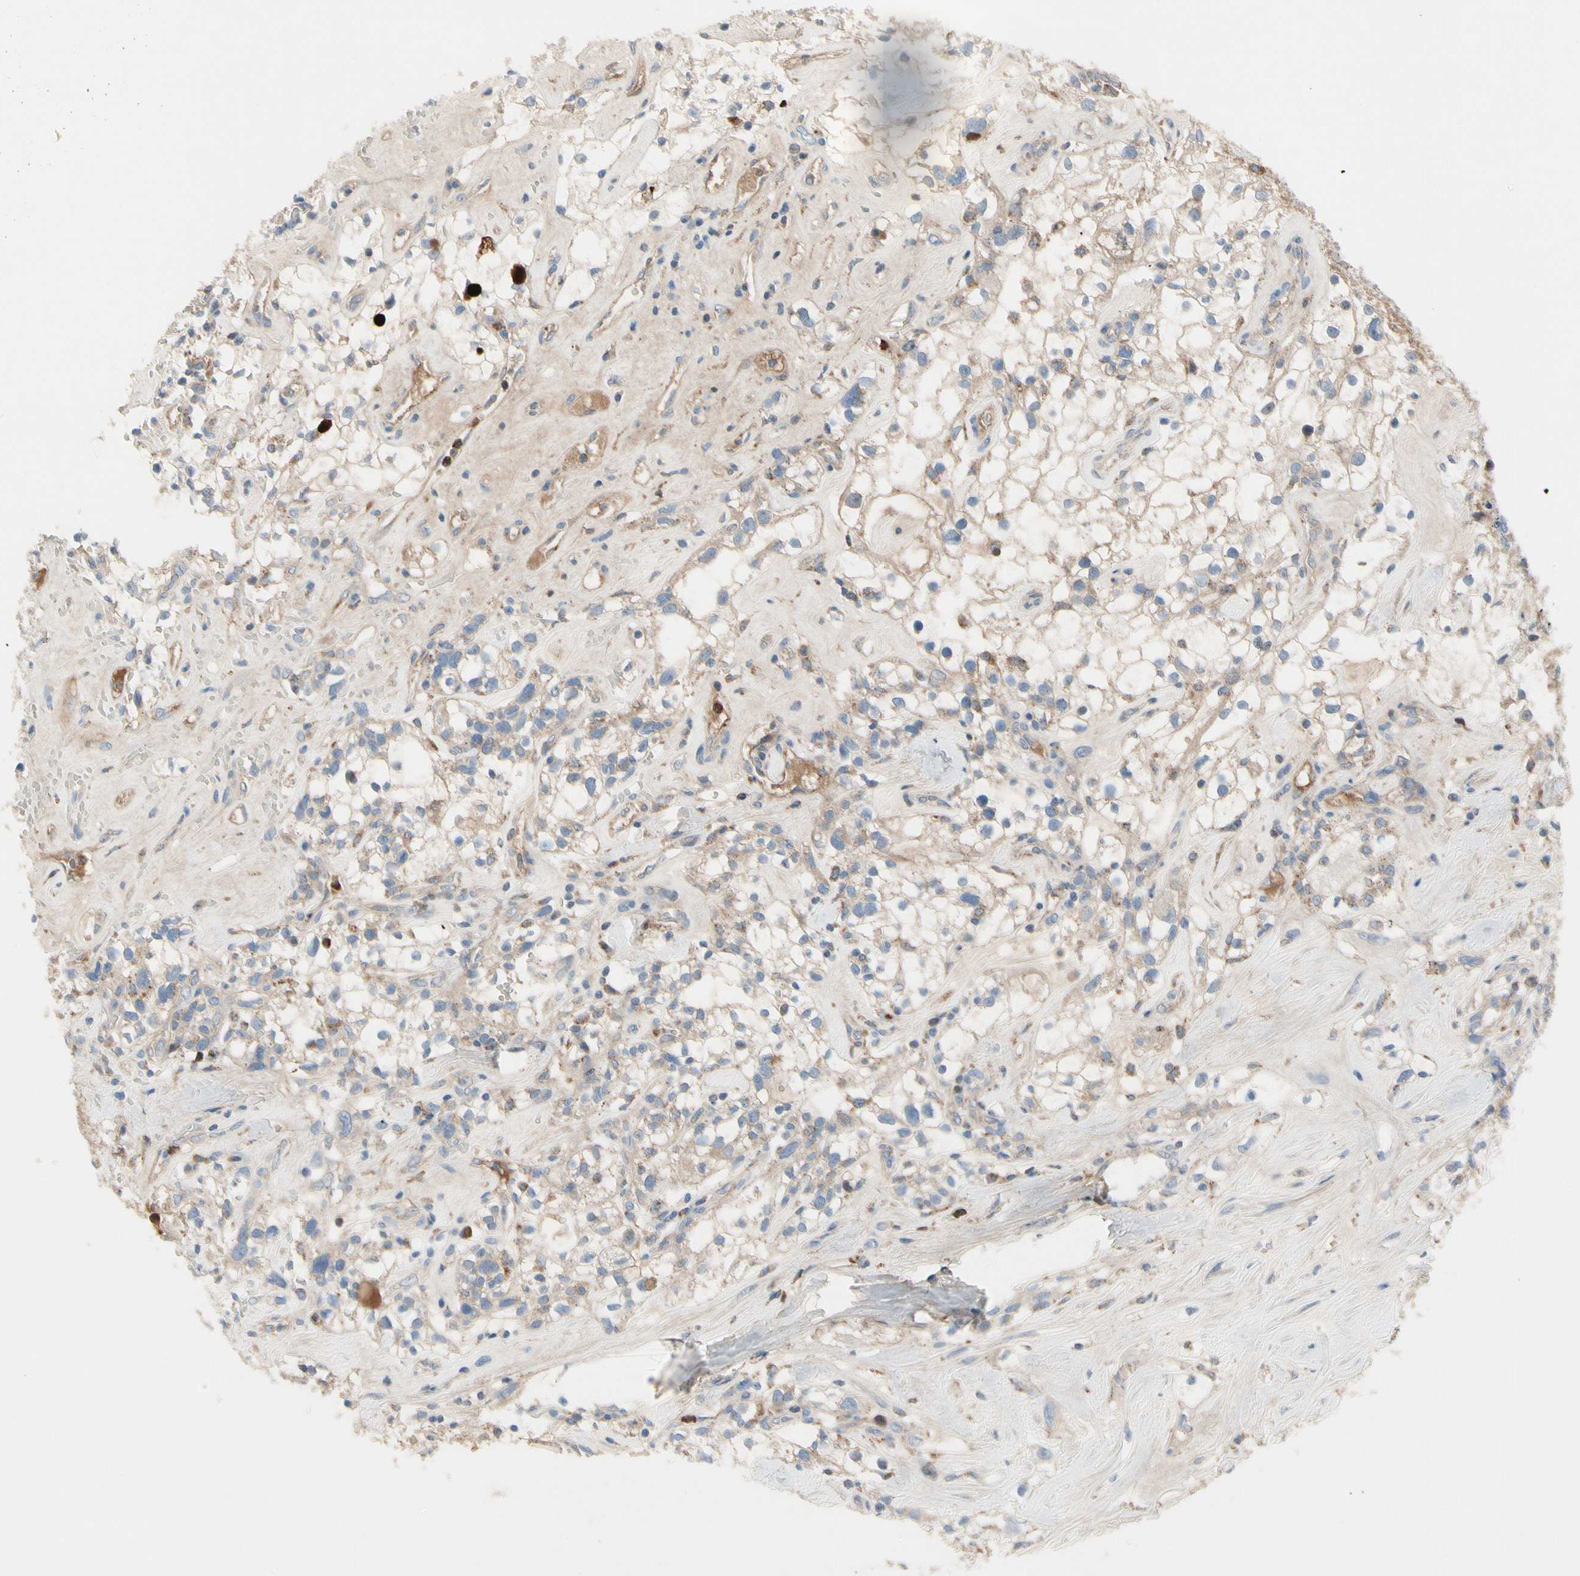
{"staining": {"intensity": "weak", "quantity": ">75%", "location": "cytoplasmic/membranous"}, "tissue": "renal cancer", "cell_type": "Tumor cells", "image_type": "cancer", "snomed": [{"axis": "morphology", "description": "Adenocarcinoma, NOS"}, {"axis": "topography", "description": "Kidney"}], "caption": "A high-resolution micrograph shows immunohistochemistry staining of renal adenocarcinoma, which reveals weak cytoplasmic/membranous staining in approximately >75% of tumor cells.", "gene": "HJURP", "patient": {"sex": "female", "age": 60}}